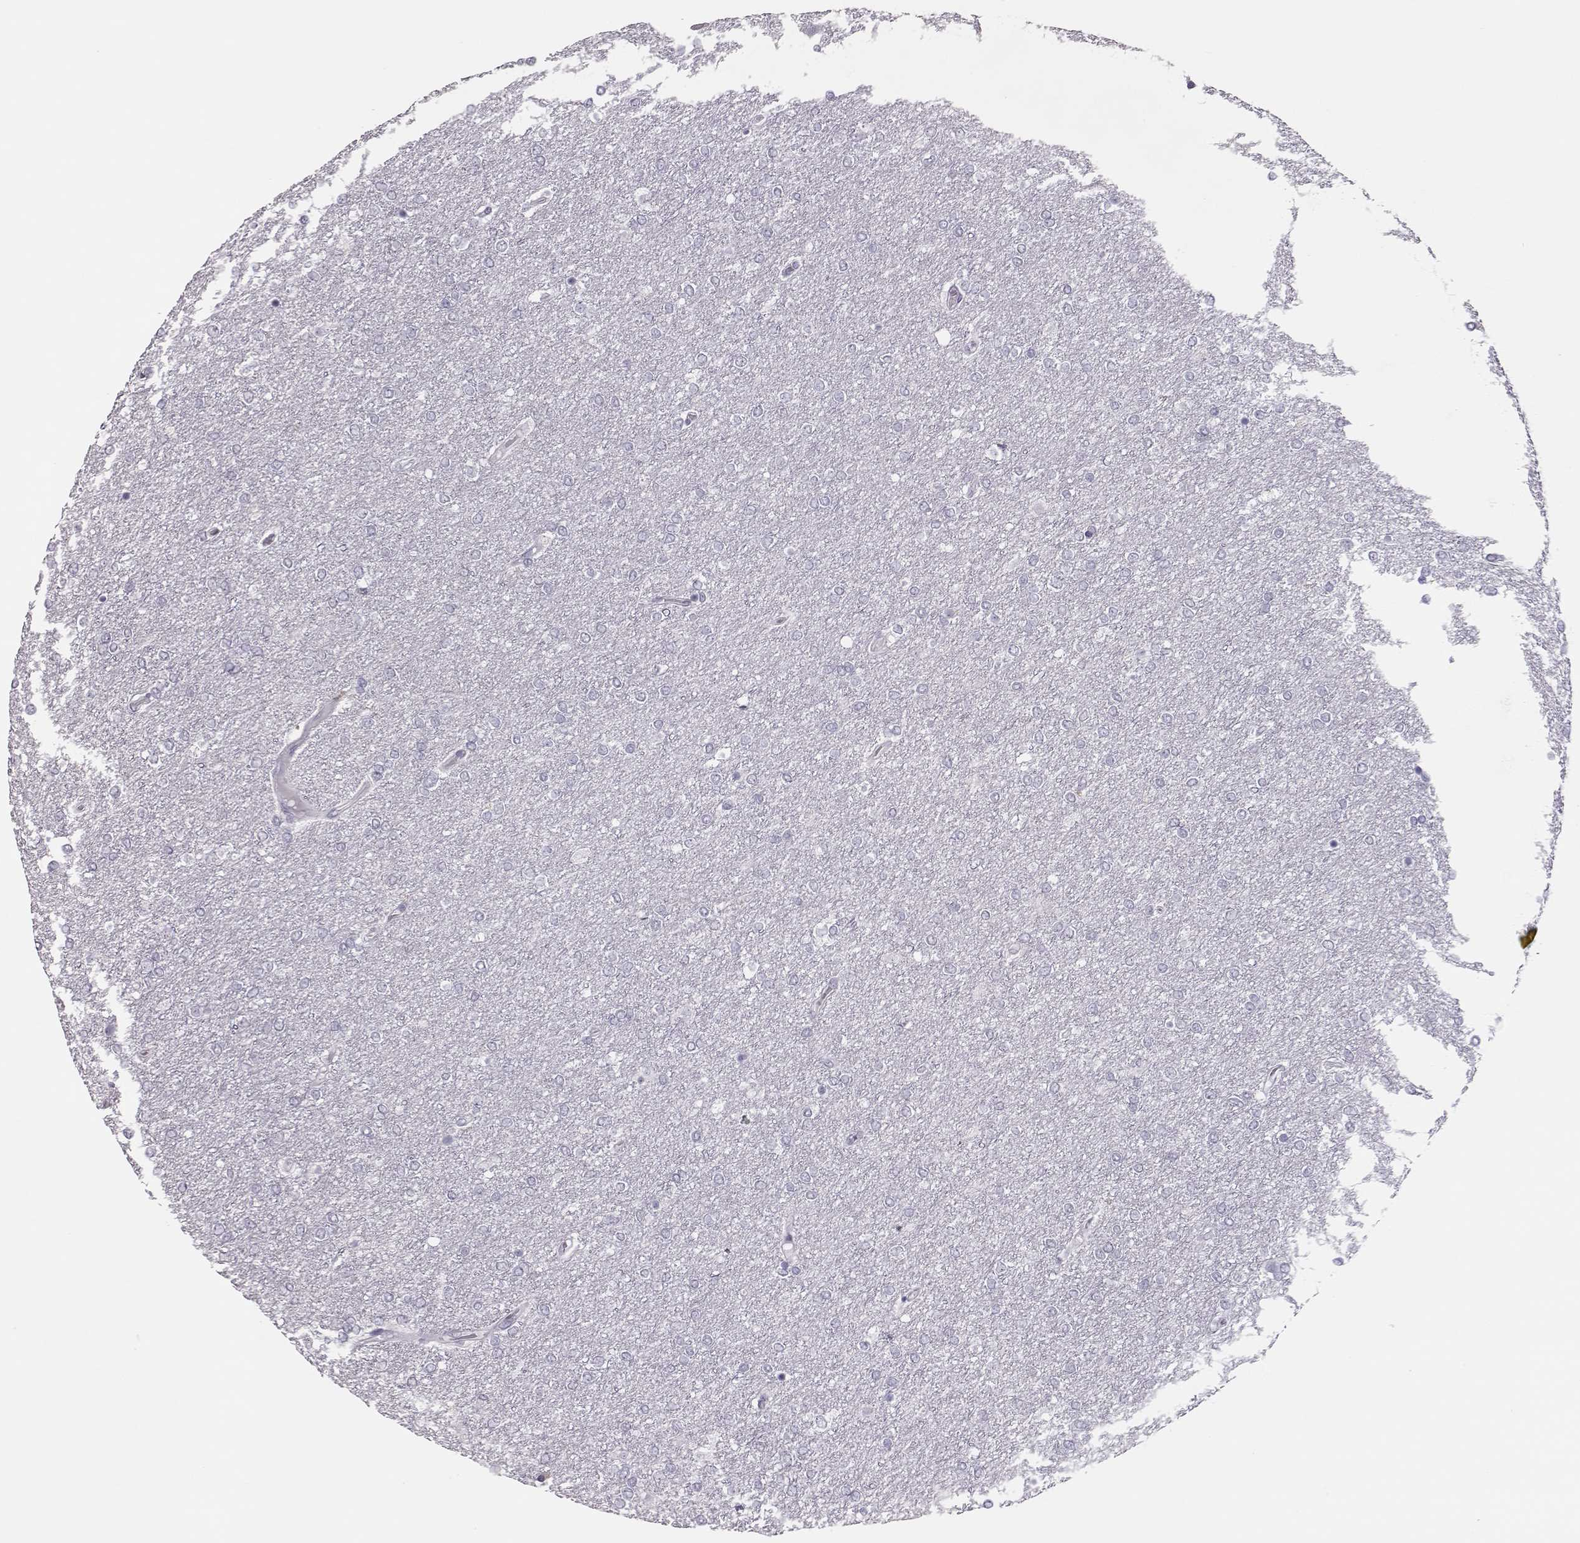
{"staining": {"intensity": "negative", "quantity": "none", "location": "none"}, "tissue": "glioma", "cell_type": "Tumor cells", "image_type": "cancer", "snomed": [{"axis": "morphology", "description": "Glioma, malignant, High grade"}, {"axis": "topography", "description": "Brain"}], "caption": "The micrograph displays no staining of tumor cells in malignant glioma (high-grade).", "gene": "SGO1", "patient": {"sex": "female", "age": 61}}